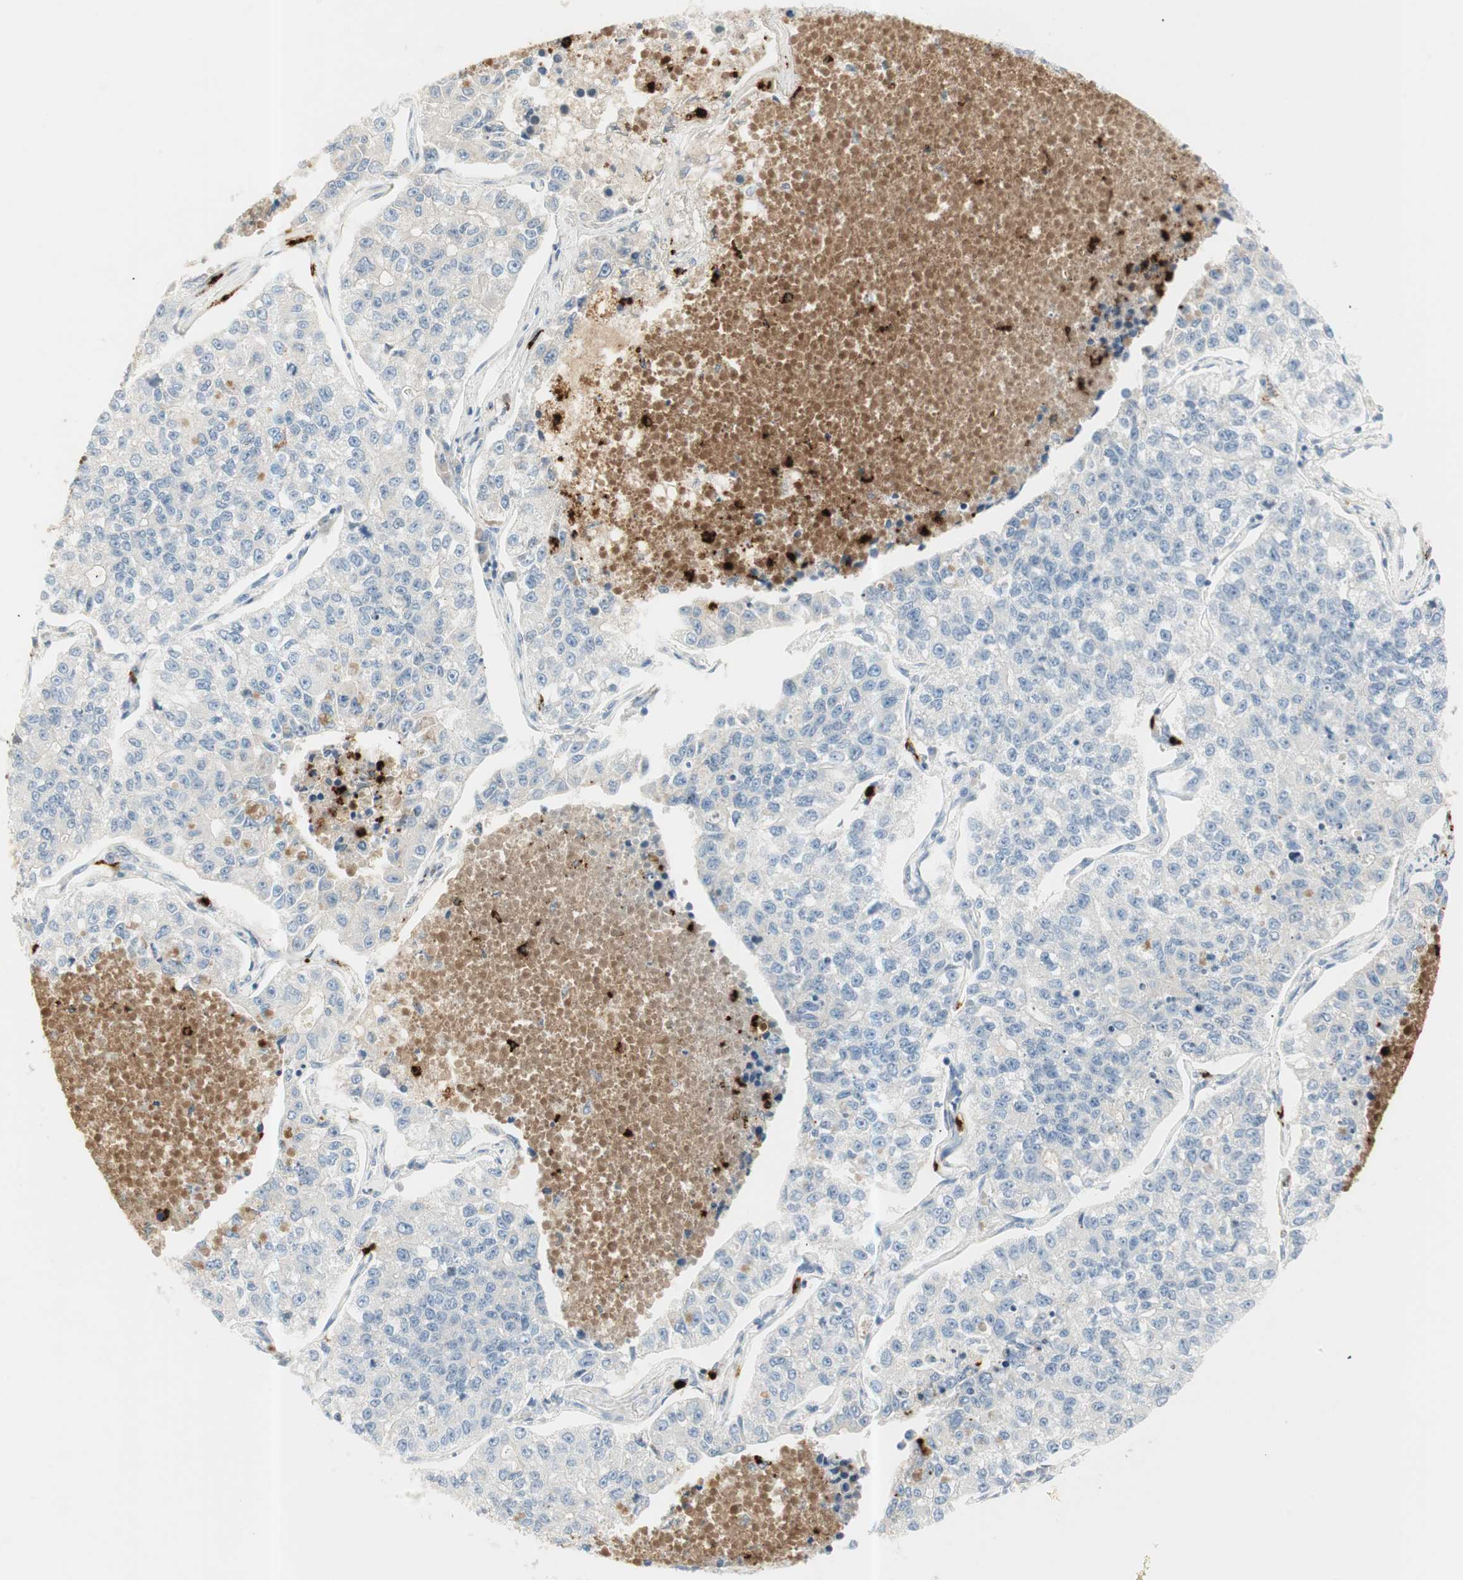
{"staining": {"intensity": "negative", "quantity": "none", "location": "none"}, "tissue": "lung cancer", "cell_type": "Tumor cells", "image_type": "cancer", "snomed": [{"axis": "morphology", "description": "Adenocarcinoma, NOS"}, {"axis": "topography", "description": "Lung"}], "caption": "Immunohistochemistry (IHC) photomicrograph of neoplastic tissue: adenocarcinoma (lung) stained with DAB demonstrates no significant protein staining in tumor cells. Brightfield microscopy of immunohistochemistry (IHC) stained with DAB (brown) and hematoxylin (blue), captured at high magnification.", "gene": "PRTN3", "patient": {"sex": "male", "age": 49}}